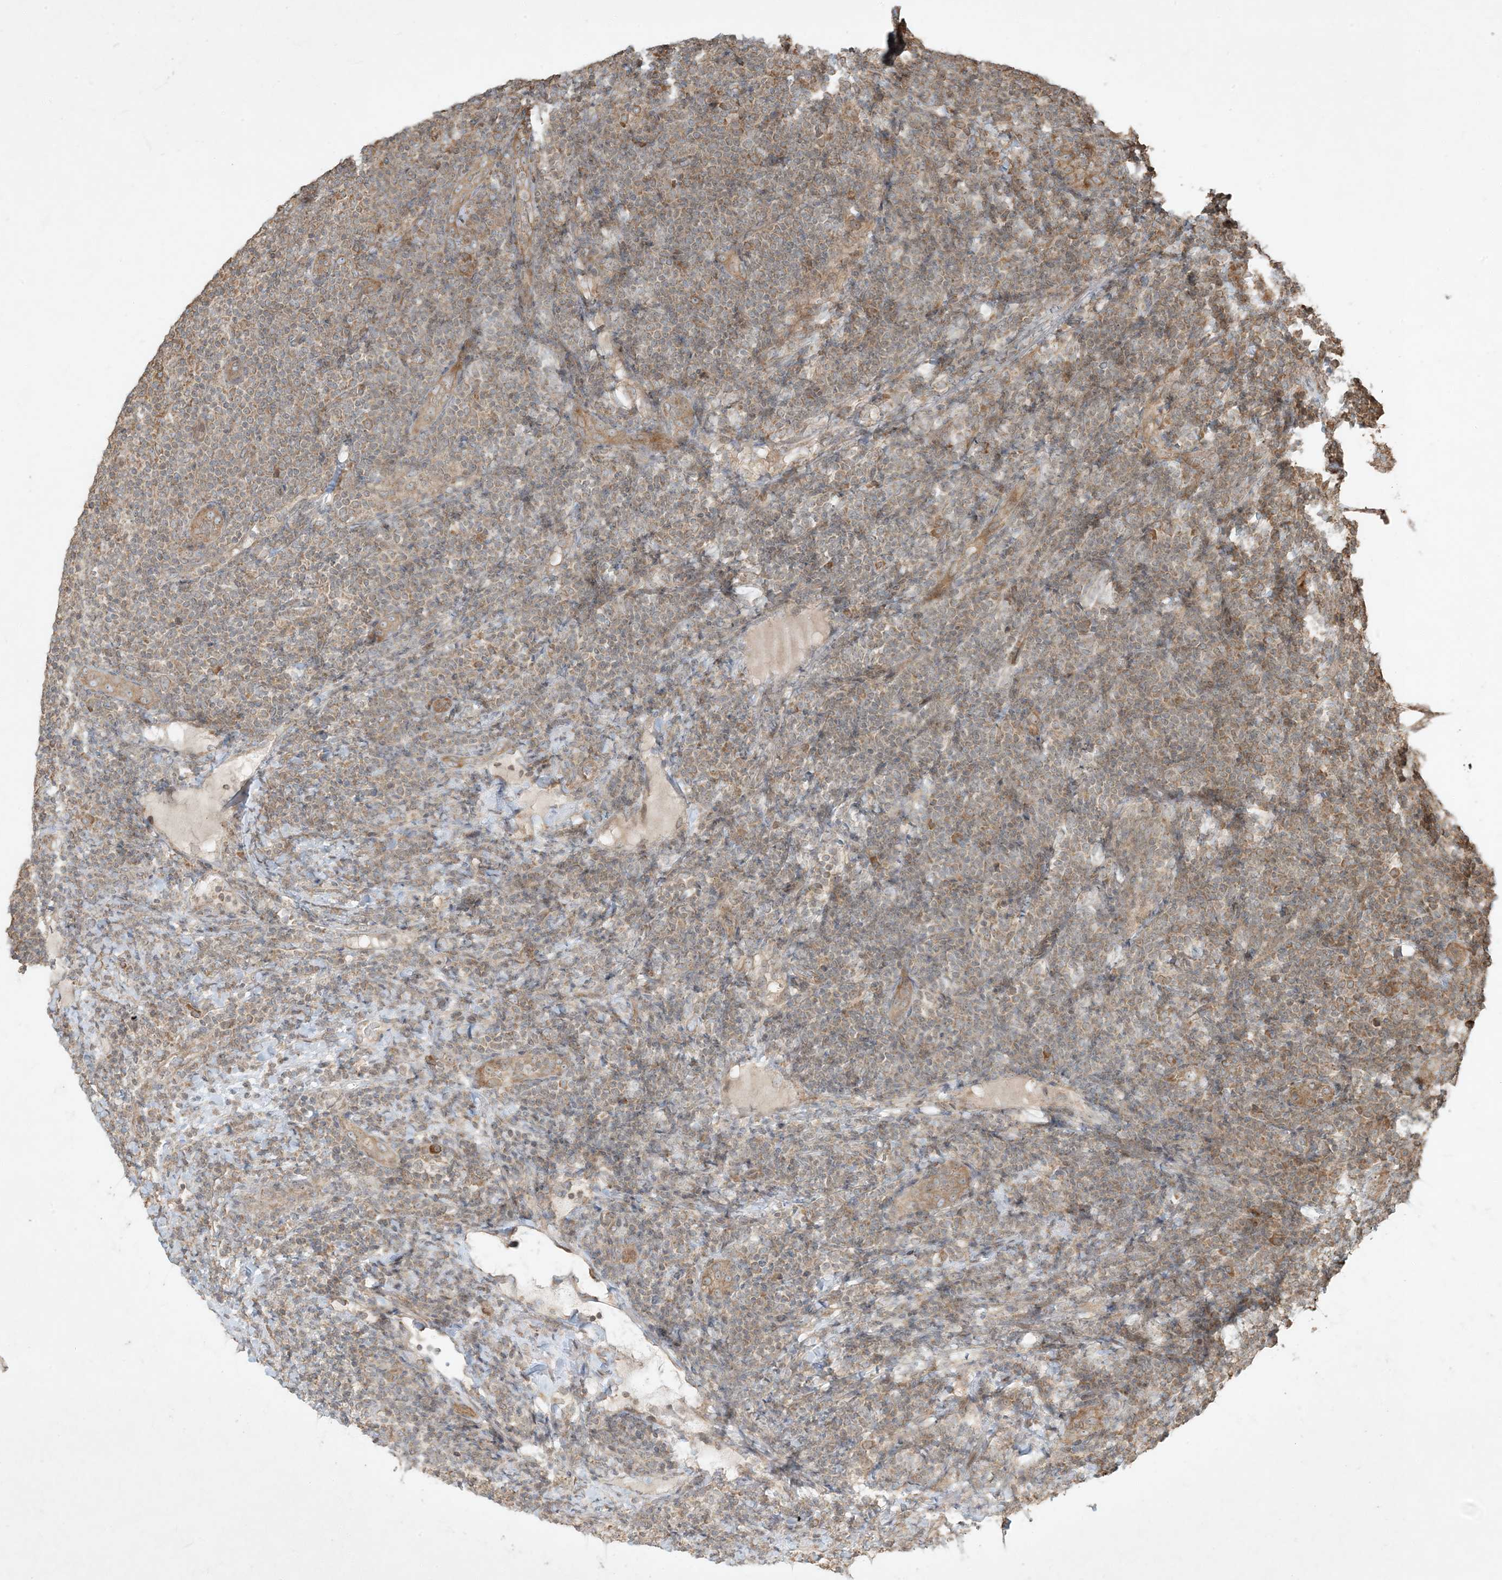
{"staining": {"intensity": "weak", "quantity": ">75%", "location": "cytoplasmic/membranous"}, "tissue": "lymphoma", "cell_type": "Tumor cells", "image_type": "cancer", "snomed": [{"axis": "morphology", "description": "Malignant lymphoma, non-Hodgkin's type, Low grade"}, {"axis": "topography", "description": "Lymph node"}], "caption": "Immunohistochemical staining of human low-grade malignant lymphoma, non-Hodgkin's type displays low levels of weak cytoplasmic/membranous positivity in approximately >75% of tumor cells.", "gene": "COMMD8", "patient": {"sex": "male", "age": 66}}